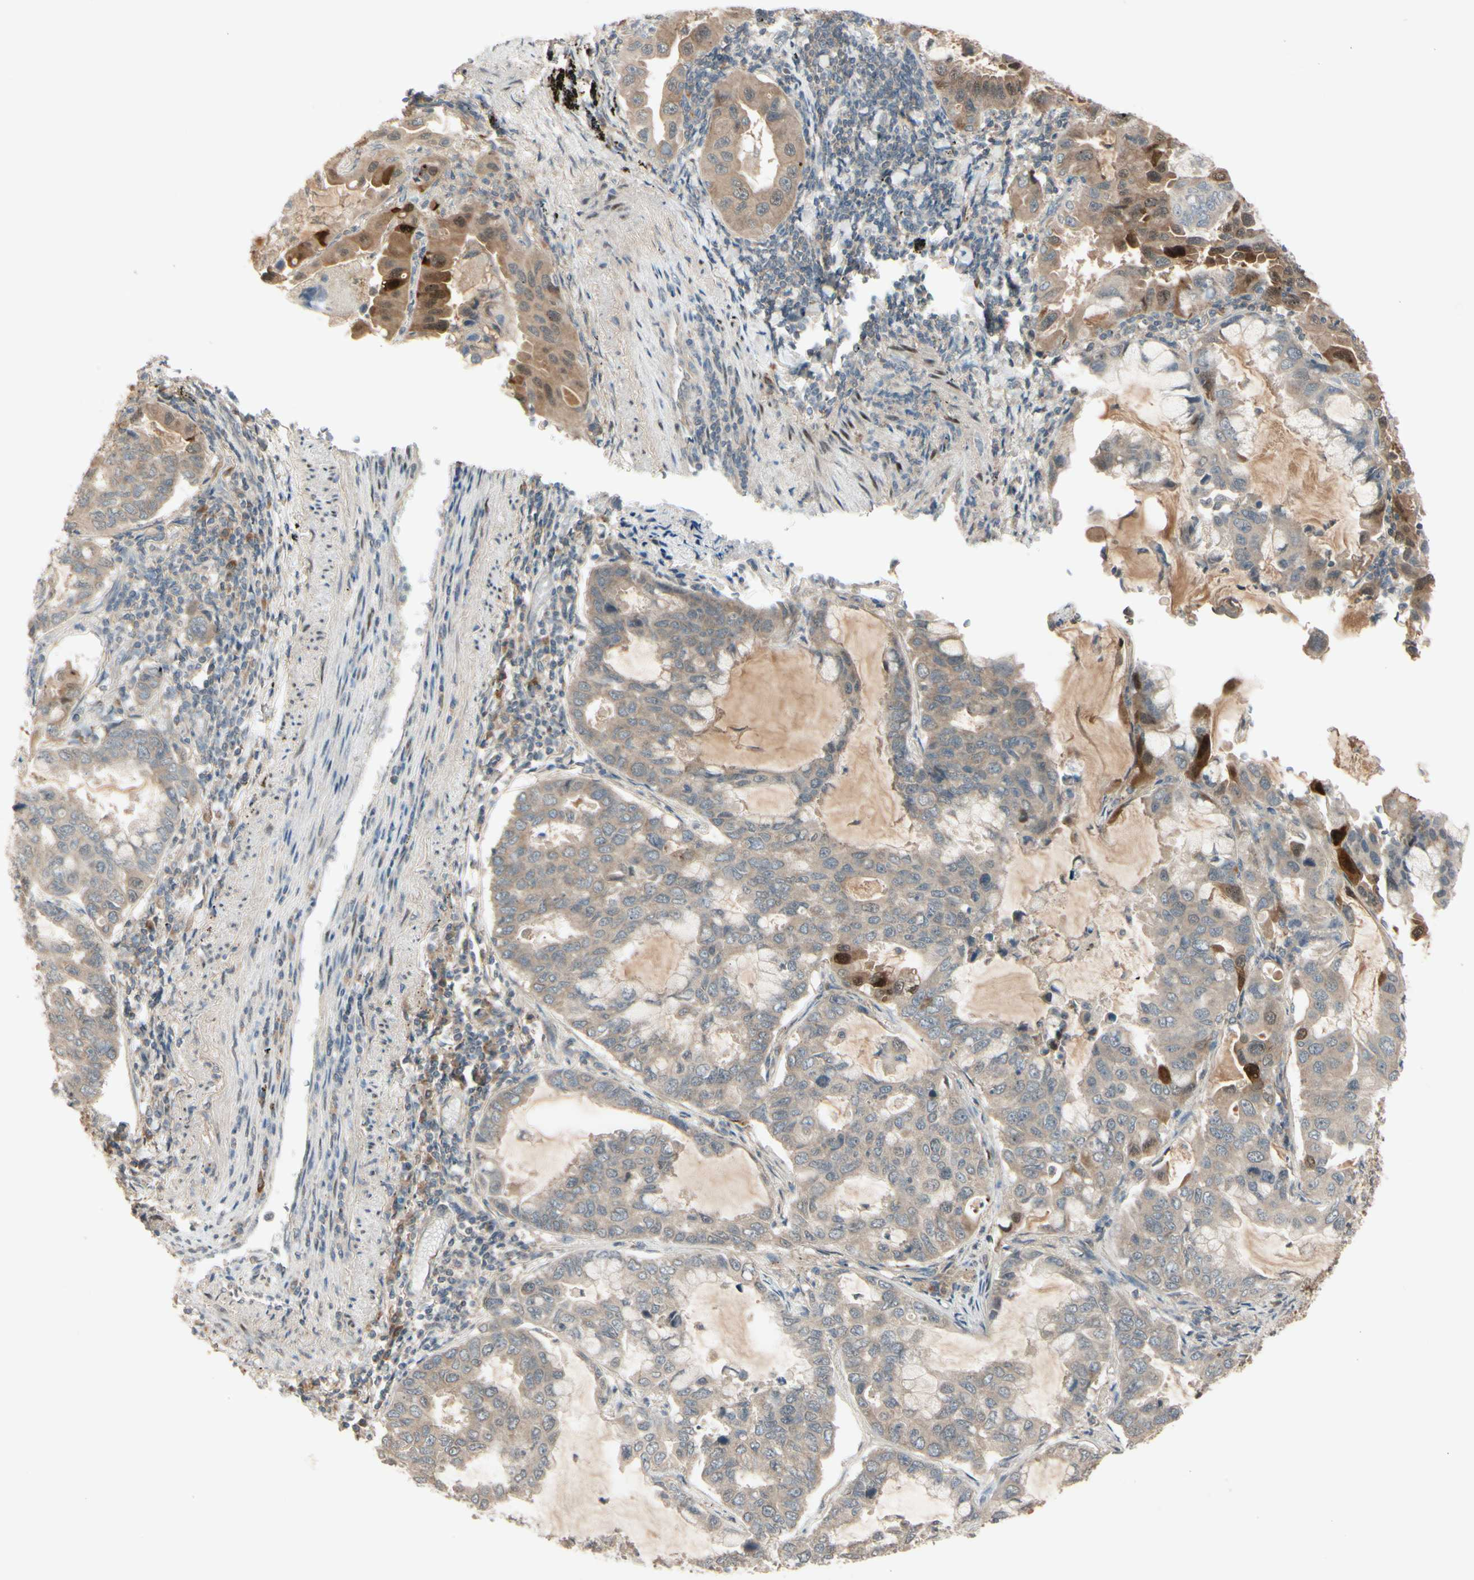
{"staining": {"intensity": "weak", "quantity": "<25%", "location": "cytoplasmic/membranous"}, "tissue": "lung cancer", "cell_type": "Tumor cells", "image_type": "cancer", "snomed": [{"axis": "morphology", "description": "Adenocarcinoma, NOS"}, {"axis": "topography", "description": "Lung"}], "caption": "There is no significant positivity in tumor cells of lung cancer (adenocarcinoma).", "gene": "FHDC1", "patient": {"sex": "male", "age": 64}}